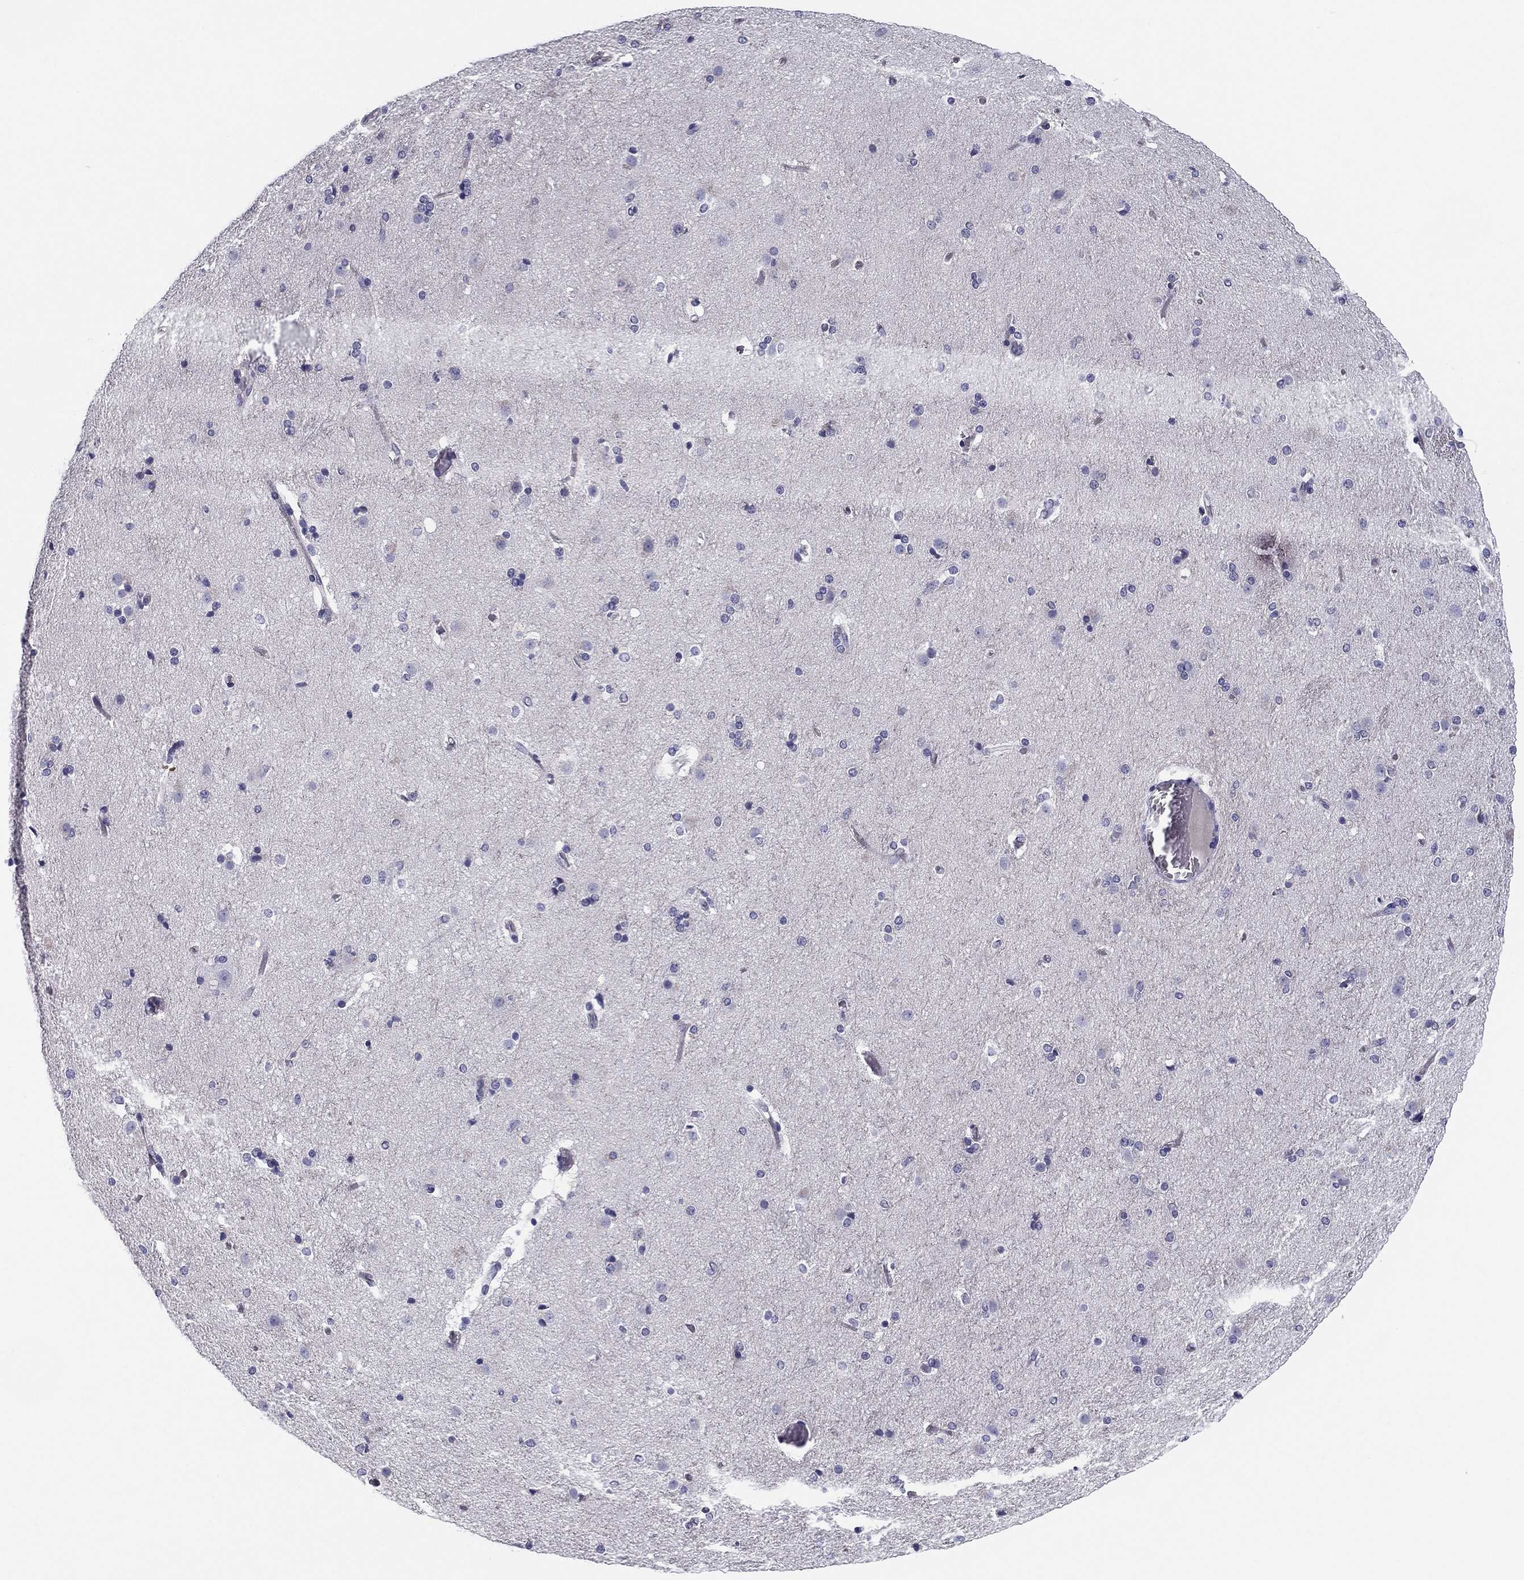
{"staining": {"intensity": "negative", "quantity": "none", "location": "none"}, "tissue": "caudate", "cell_type": "Glial cells", "image_type": "normal", "snomed": [{"axis": "morphology", "description": "Normal tissue, NOS"}, {"axis": "topography", "description": "Lateral ventricle wall"}], "caption": "There is no significant expression in glial cells of caudate. The staining is performed using DAB (3,3'-diaminobenzidine) brown chromogen with nuclei counter-stained in using hematoxylin.", "gene": "FLNC", "patient": {"sex": "female", "age": 71}}